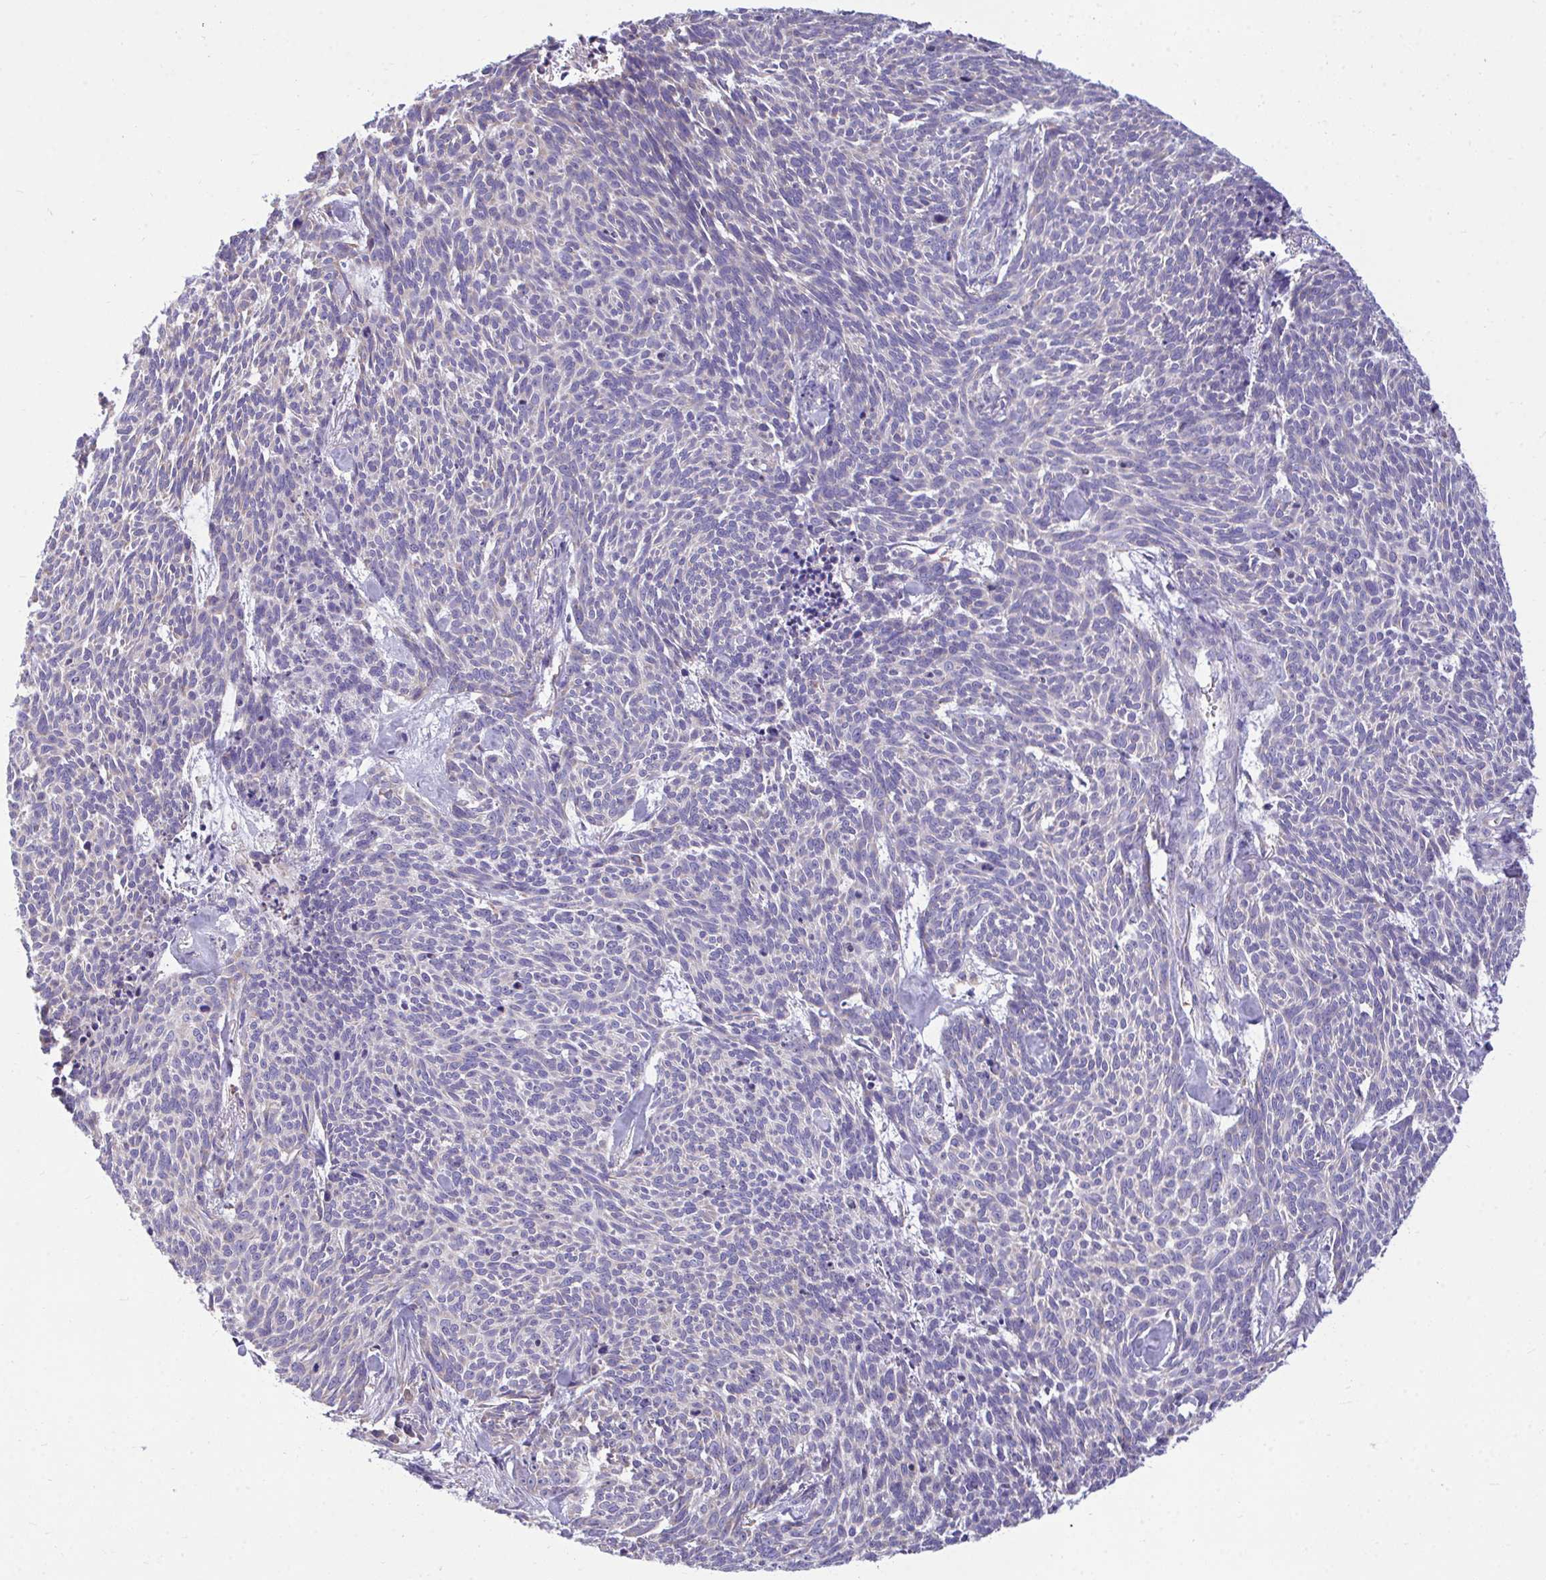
{"staining": {"intensity": "weak", "quantity": "<25%", "location": "cytoplasmic/membranous"}, "tissue": "skin cancer", "cell_type": "Tumor cells", "image_type": "cancer", "snomed": [{"axis": "morphology", "description": "Basal cell carcinoma"}, {"axis": "topography", "description": "Skin"}], "caption": "Tumor cells show no significant protein positivity in skin basal cell carcinoma.", "gene": "PIGK", "patient": {"sex": "female", "age": 93}}